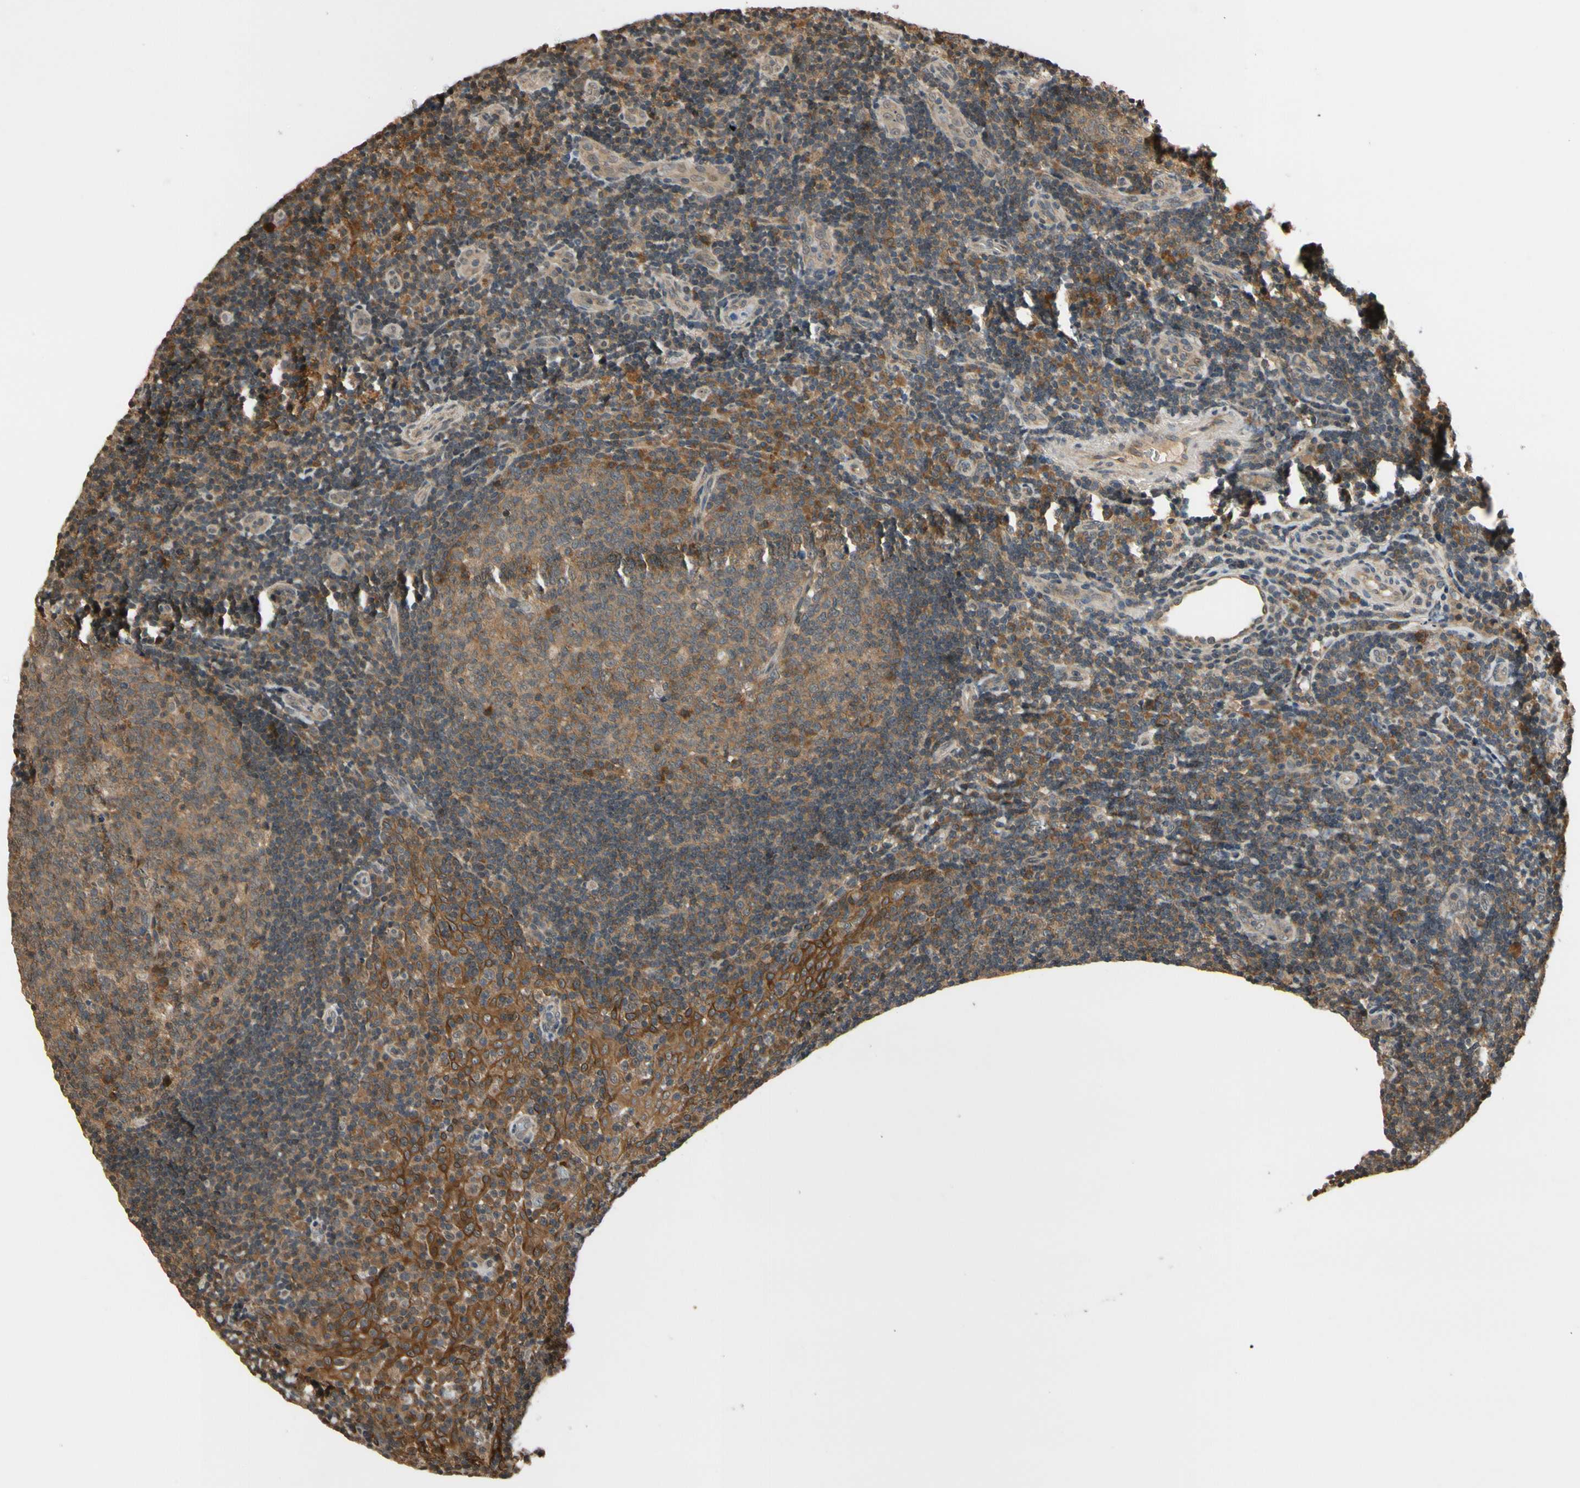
{"staining": {"intensity": "moderate", "quantity": ">75%", "location": "cytoplasmic/membranous"}, "tissue": "tonsil", "cell_type": "Germinal center cells", "image_type": "normal", "snomed": [{"axis": "morphology", "description": "Normal tissue, NOS"}, {"axis": "topography", "description": "Tonsil"}], "caption": "An image of human tonsil stained for a protein demonstrates moderate cytoplasmic/membranous brown staining in germinal center cells. The protein is stained brown, and the nuclei are stained in blue (DAB IHC with brightfield microscopy, high magnification).", "gene": "TMEM230", "patient": {"sex": "female", "age": 40}}